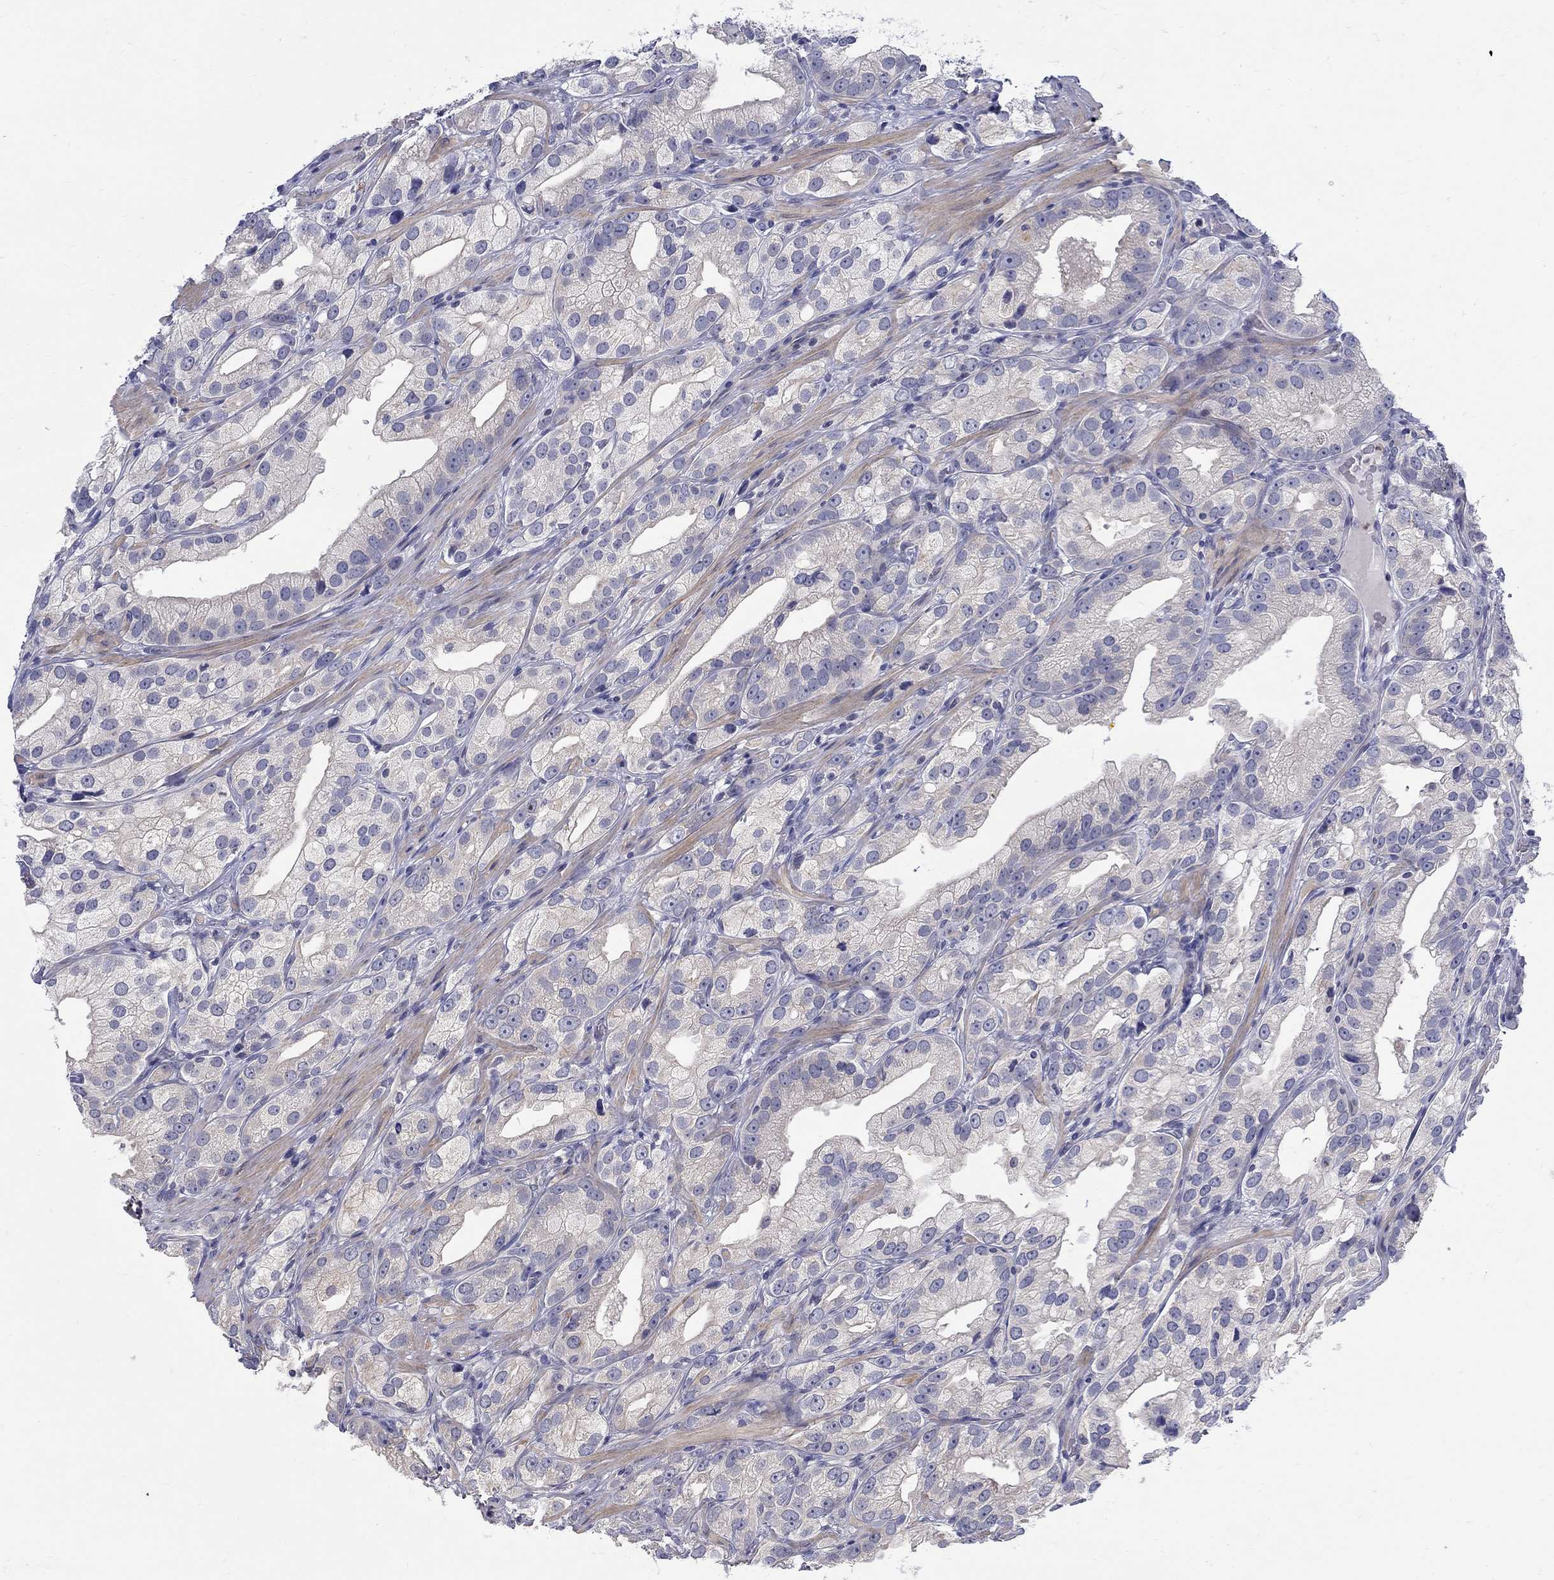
{"staining": {"intensity": "negative", "quantity": "none", "location": "none"}, "tissue": "prostate cancer", "cell_type": "Tumor cells", "image_type": "cancer", "snomed": [{"axis": "morphology", "description": "Adenocarcinoma, High grade"}, {"axis": "topography", "description": "Prostate and seminal vesicle, NOS"}], "caption": "This is an immunohistochemistry micrograph of prostate adenocarcinoma (high-grade). There is no positivity in tumor cells.", "gene": "ABCA4", "patient": {"sex": "male", "age": 62}}